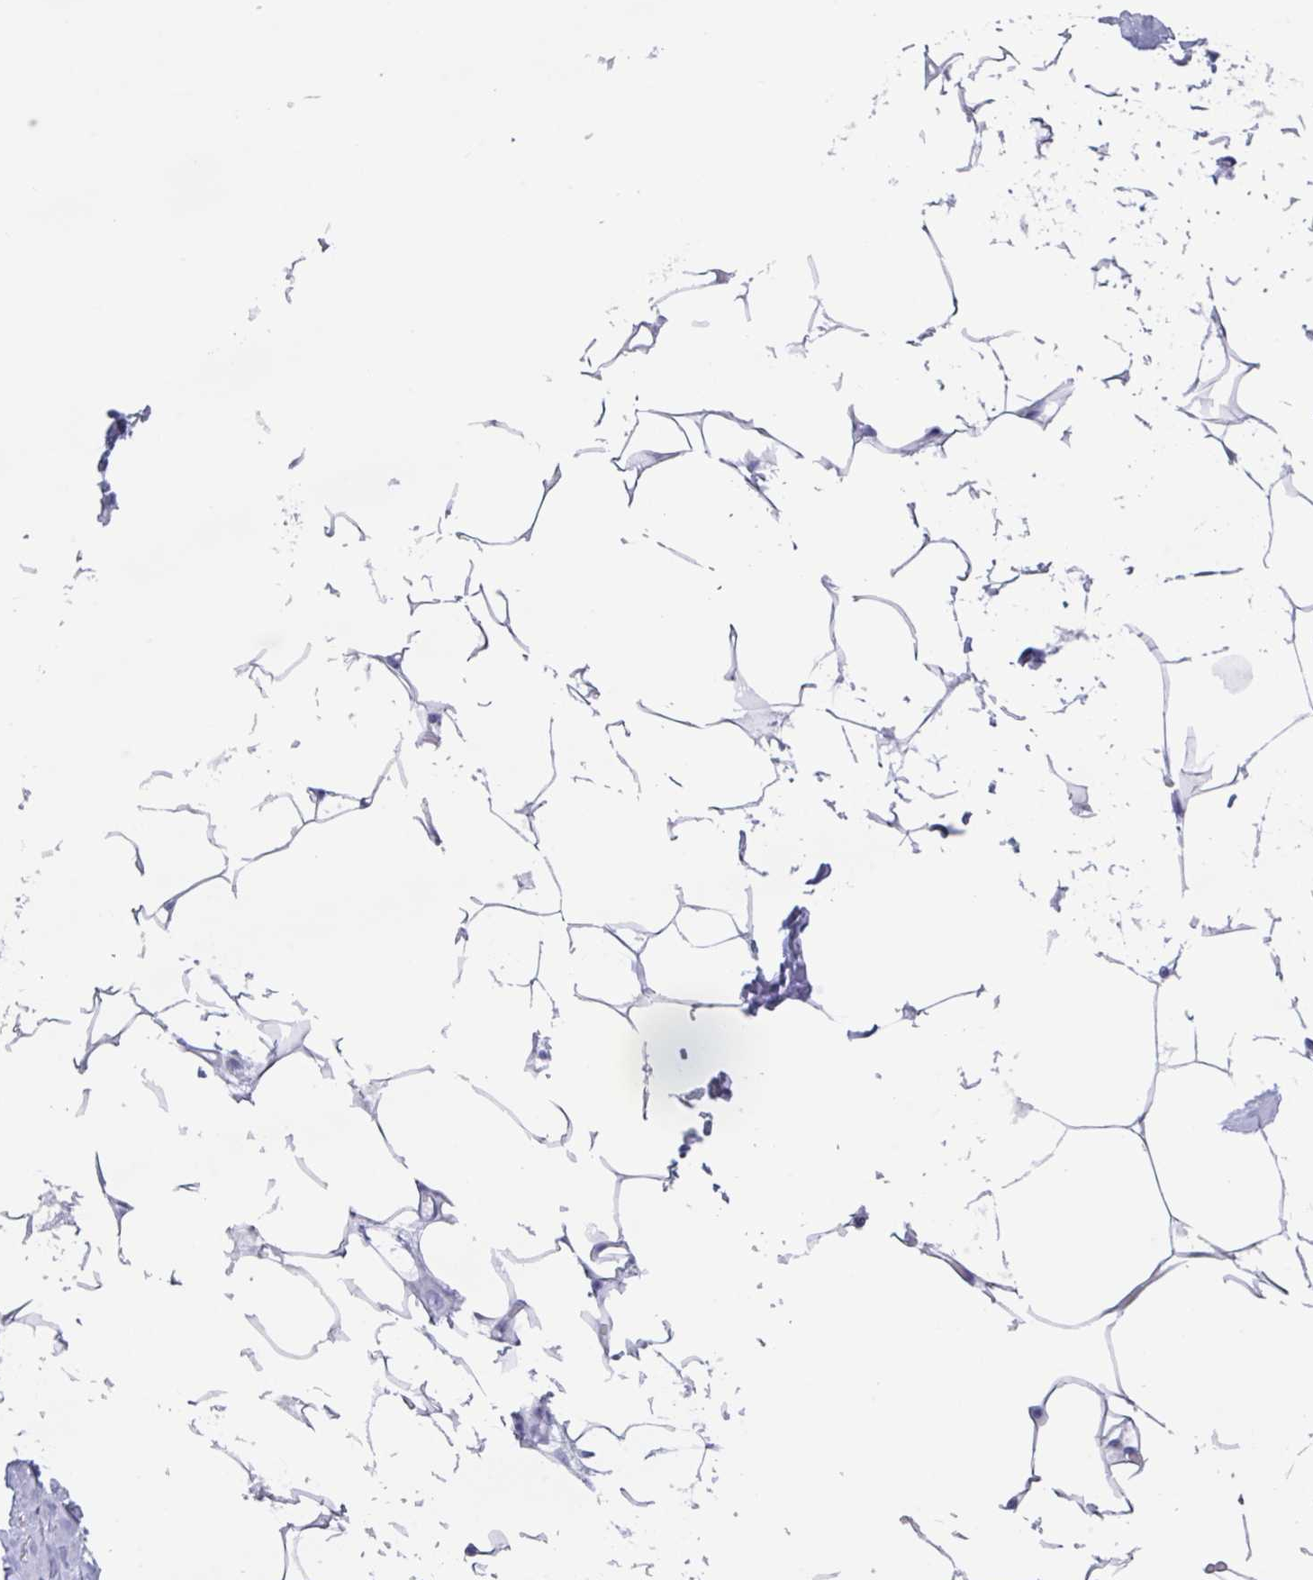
{"staining": {"intensity": "negative", "quantity": "none", "location": "none"}, "tissue": "breast", "cell_type": "Adipocytes", "image_type": "normal", "snomed": [{"axis": "morphology", "description": "Normal tissue, NOS"}, {"axis": "topography", "description": "Breast"}], "caption": "A high-resolution photomicrograph shows immunohistochemistry (IHC) staining of normal breast, which demonstrates no significant positivity in adipocytes.", "gene": "PUF60", "patient": {"sex": "female", "age": 27}}